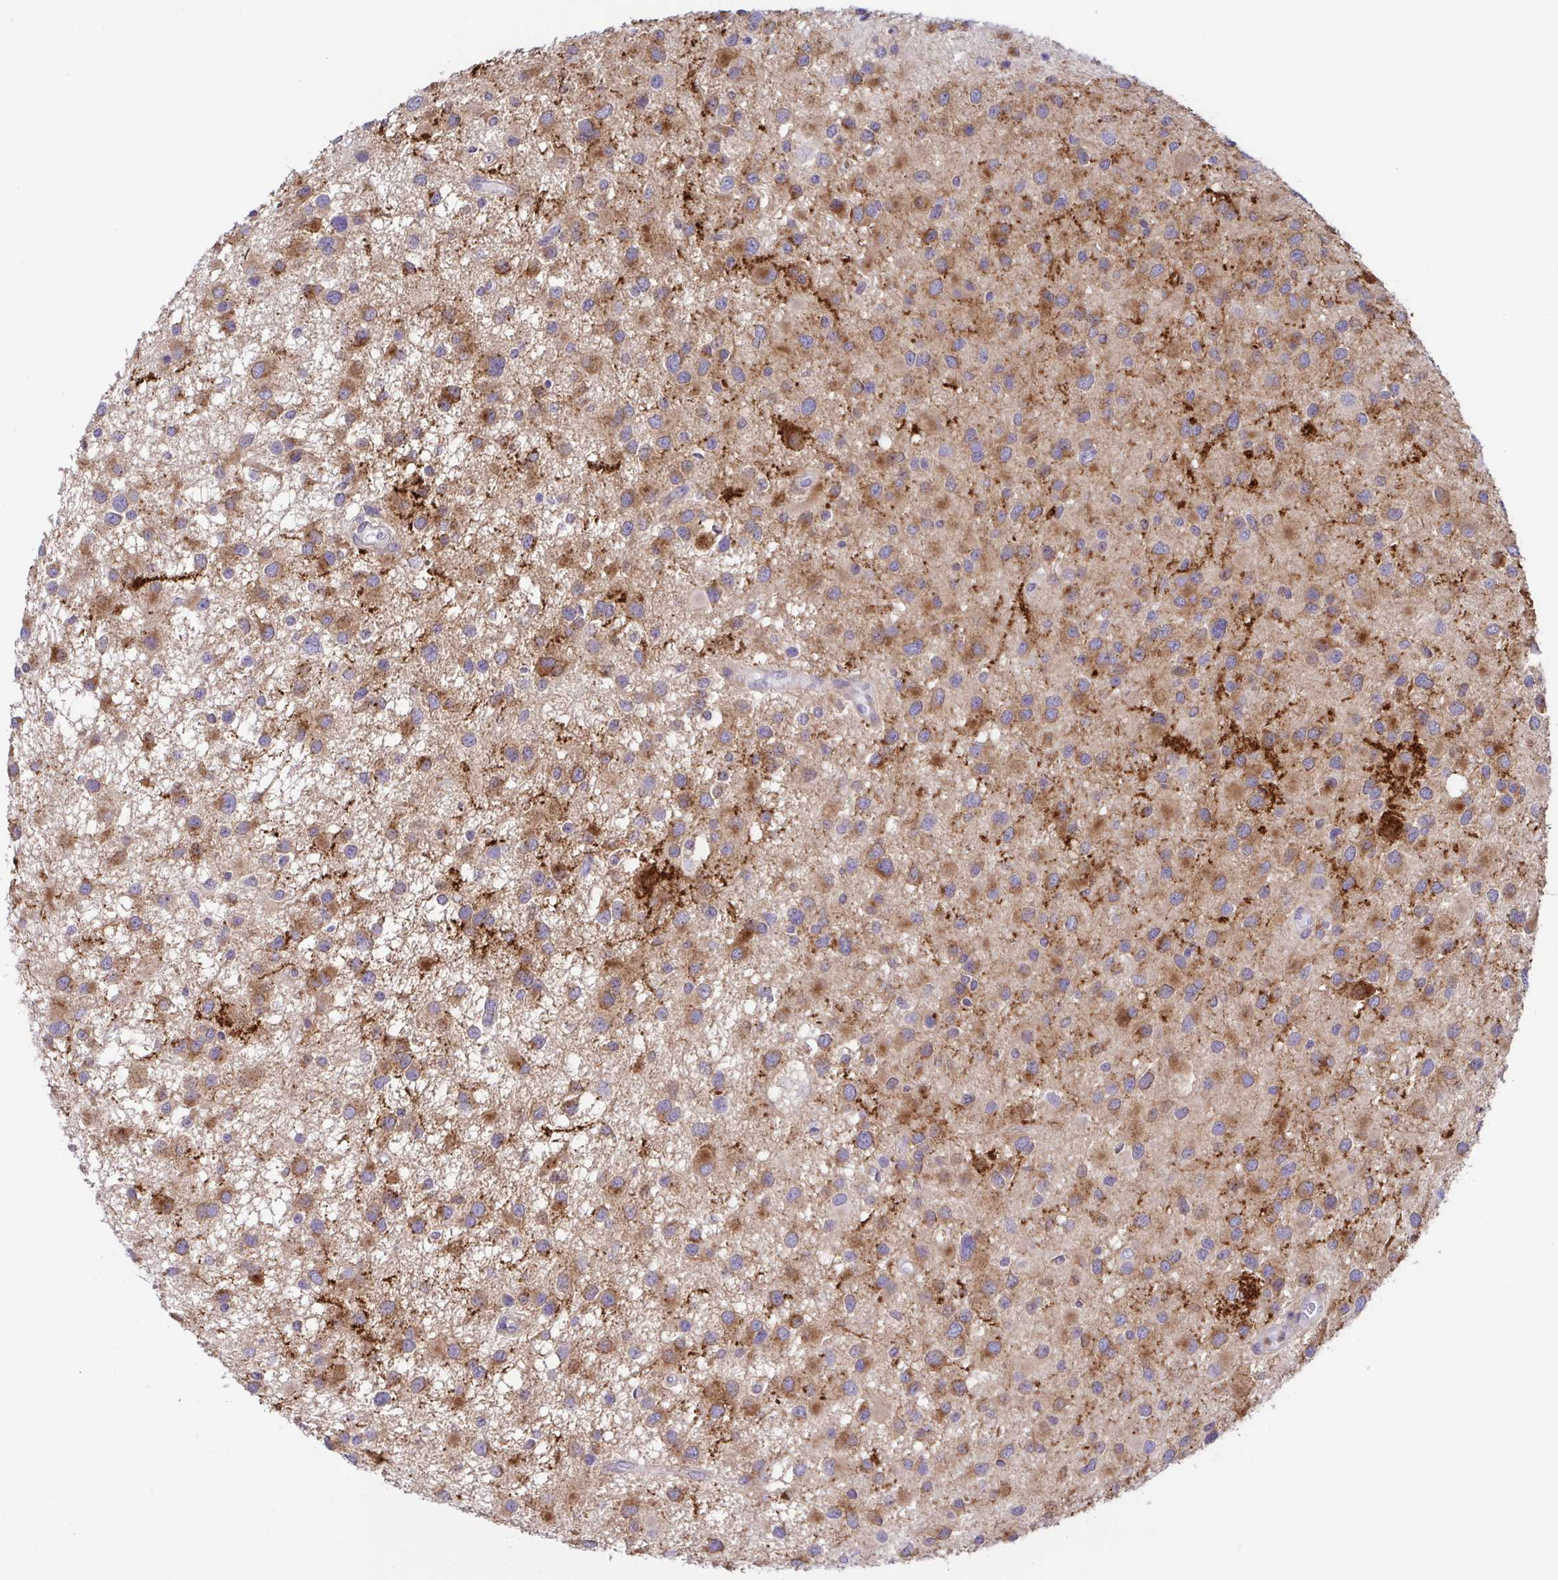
{"staining": {"intensity": "moderate", "quantity": "25%-75%", "location": "cytoplasmic/membranous"}, "tissue": "glioma", "cell_type": "Tumor cells", "image_type": "cancer", "snomed": [{"axis": "morphology", "description": "Glioma, malignant, Low grade"}, {"axis": "topography", "description": "Brain"}], "caption": "Immunohistochemical staining of human glioma displays medium levels of moderate cytoplasmic/membranous protein staining in approximately 25%-75% of tumor cells. The protein is stained brown, and the nuclei are stained in blue (DAB IHC with brightfield microscopy, high magnification).", "gene": "ATP6V1G2", "patient": {"sex": "female", "age": 32}}